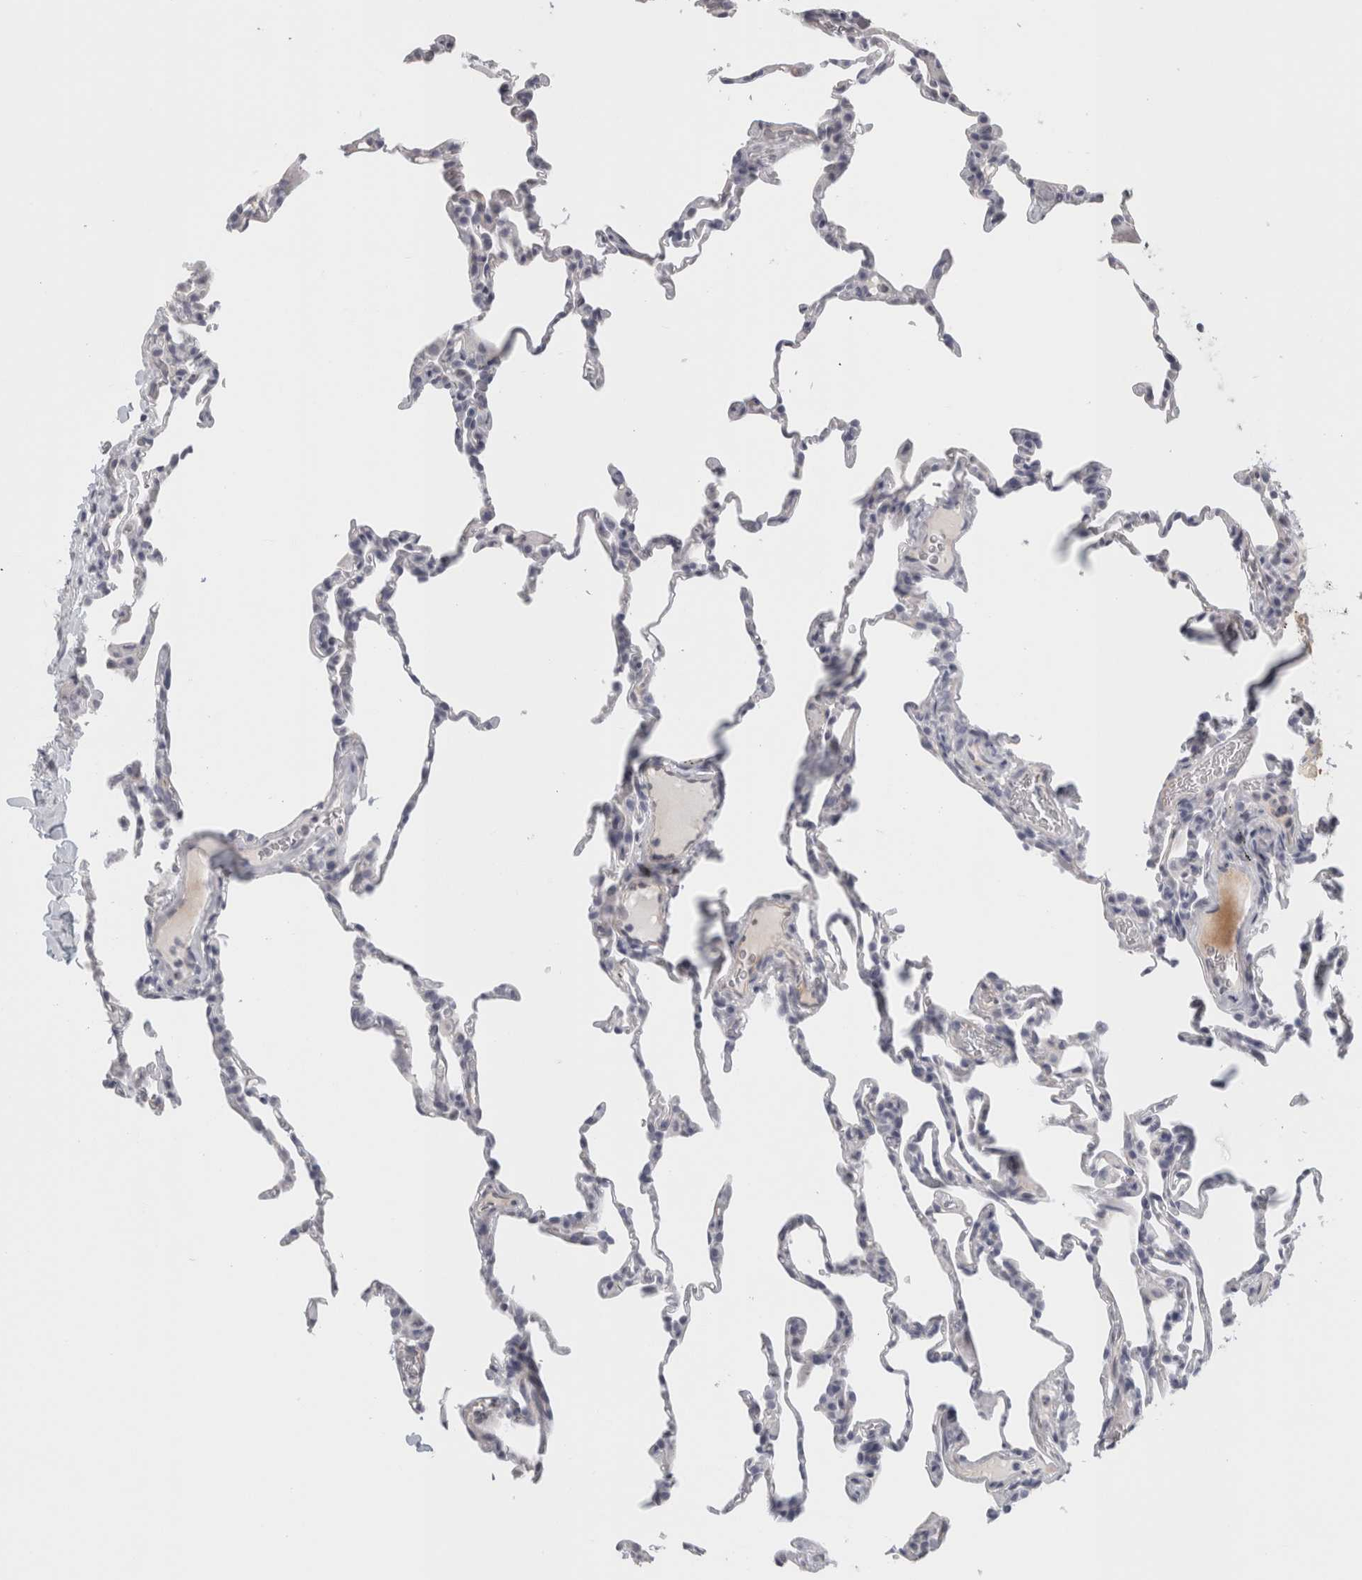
{"staining": {"intensity": "negative", "quantity": "none", "location": "none"}, "tissue": "lung", "cell_type": "Alveolar cells", "image_type": "normal", "snomed": [{"axis": "morphology", "description": "Normal tissue, NOS"}, {"axis": "topography", "description": "Lung"}], "caption": "An immunohistochemistry (IHC) image of normal lung is shown. There is no staining in alveolar cells of lung. Brightfield microscopy of immunohistochemistry stained with DAB (brown) and hematoxylin (blue), captured at high magnification.", "gene": "FBLIM1", "patient": {"sex": "male", "age": 20}}